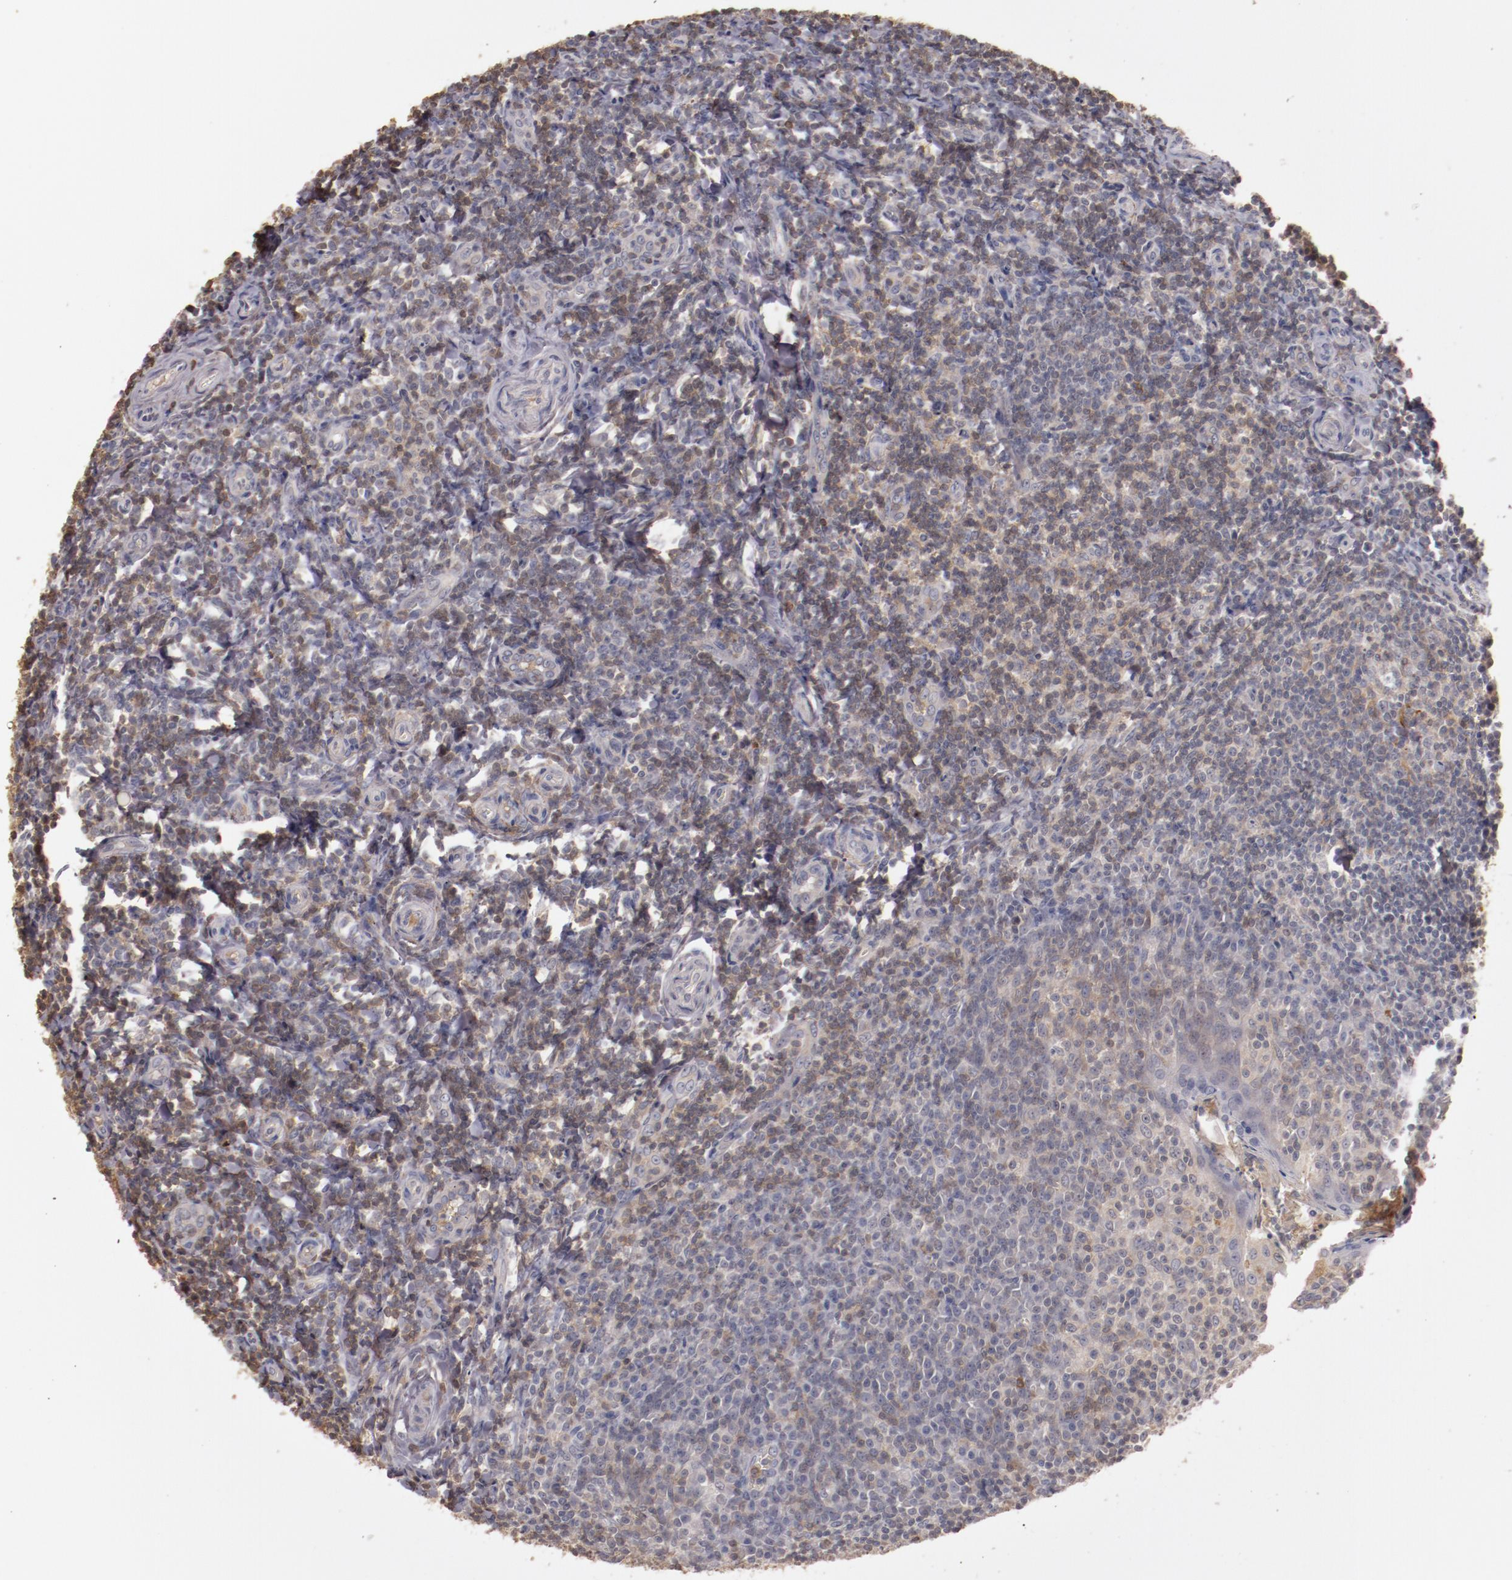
{"staining": {"intensity": "moderate", "quantity": "25%-75%", "location": "cytoplasmic/membranous"}, "tissue": "tonsil", "cell_type": "Germinal center cells", "image_type": "normal", "snomed": [{"axis": "morphology", "description": "Normal tissue, NOS"}, {"axis": "topography", "description": "Tonsil"}], "caption": "Immunohistochemistry (IHC) of benign human tonsil reveals medium levels of moderate cytoplasmic/membranous positivity in about 25%-75% of germinal center cells.", "gene": "MBL2", "patient": {"sex": "male", "age": 20}}